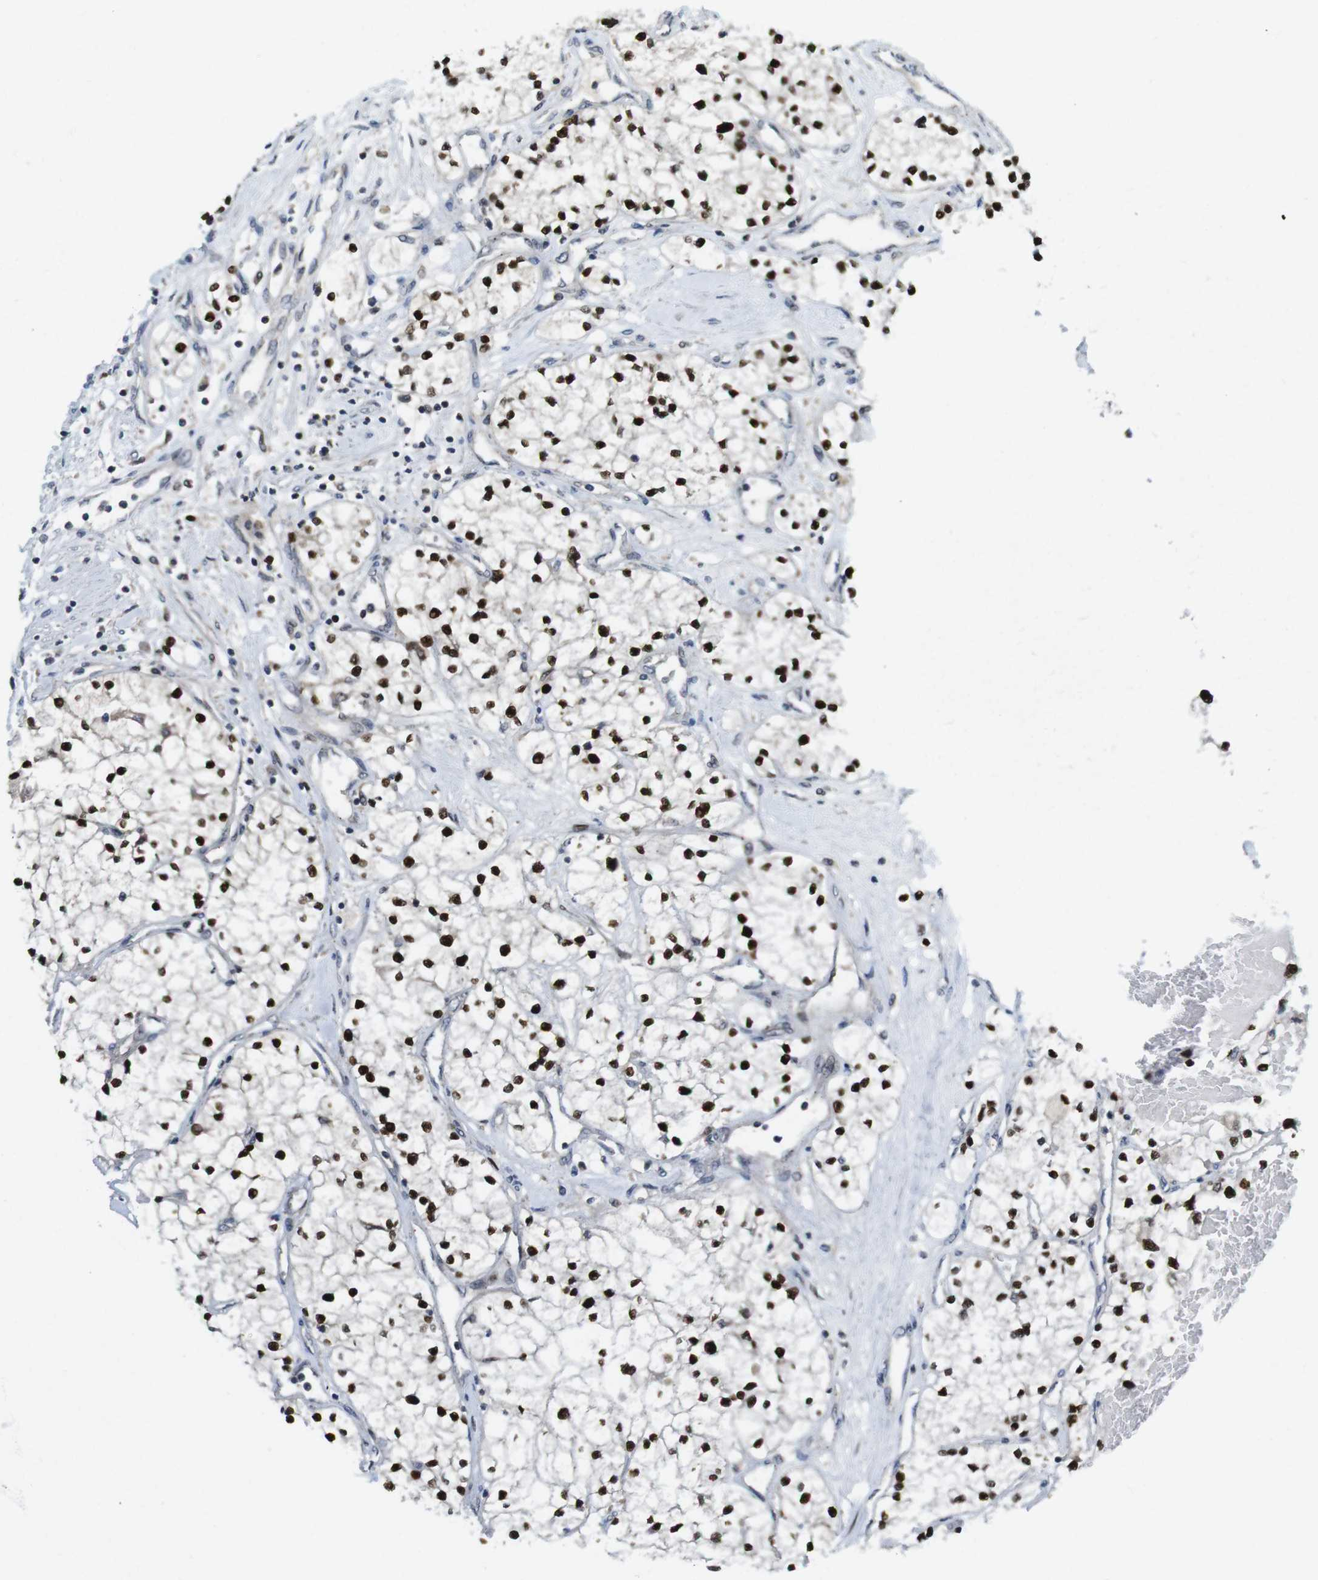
{"staining": {"intensity": "strong", "quantity": ">75%", "location": "nuclear"}, "tissue": "renal cancer", "cell_type": "Tumor cells", "image_type": "cancer", "snomed": [{"axis": "morphology", "description": "Adenocarcinoma, NOS"}, {"axis": "topography", "description": "Kidney"}], "caption": "An image showing strong nuclear expression in approximately >75% of tumor cells in renal cancer (adenocarcinoma), as visualized by brown immunohistochemical staining.", "gene": "RCC1", "patient": {"sex": "male", "age": 68}}